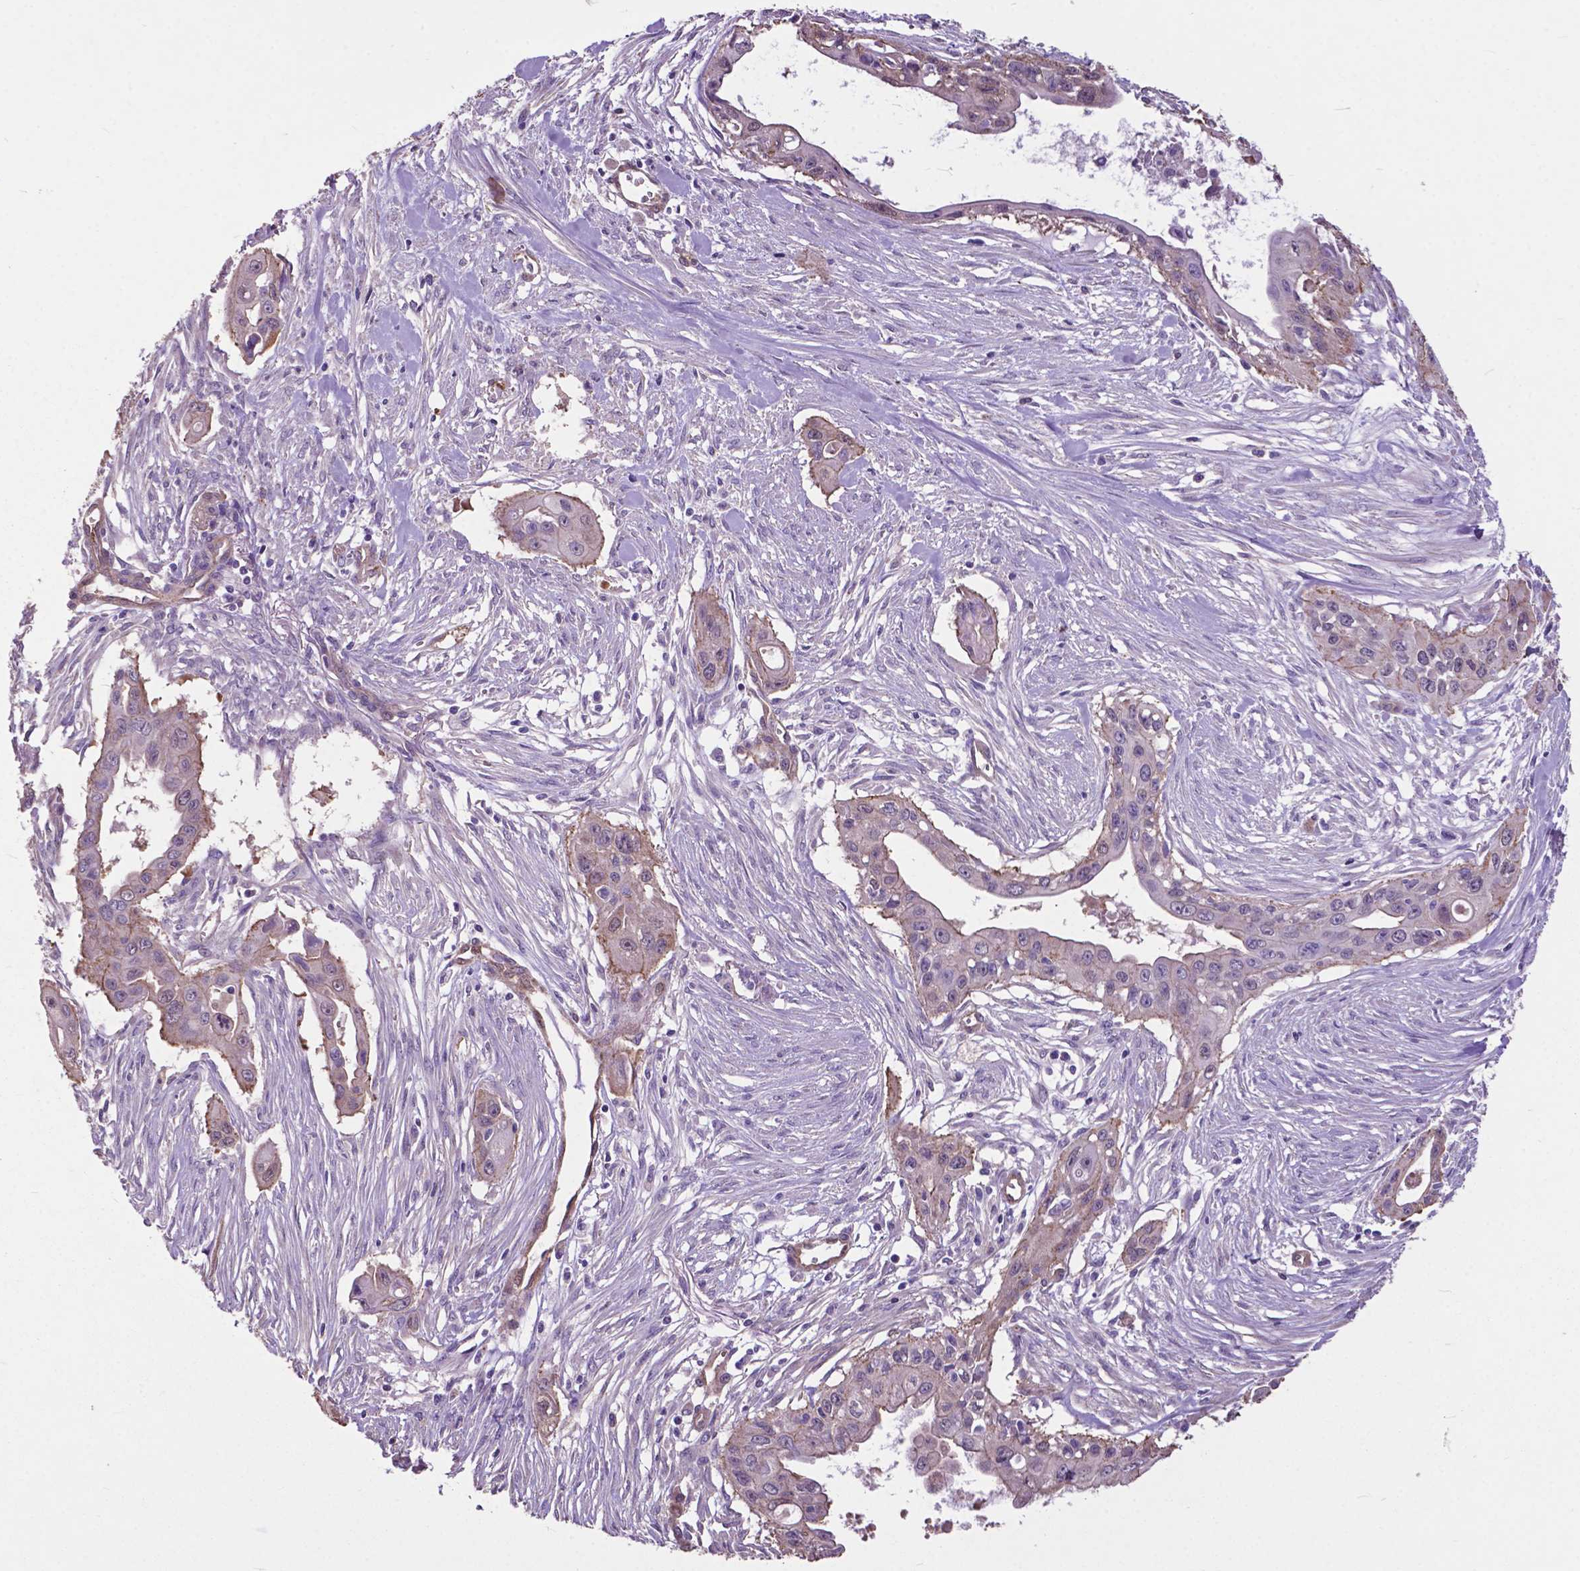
{"staining": {"intensity": "negative", "quantity": "none", "location": "none"}, "tissue": "pancreatic cancer", "cell_type": "Tumor cells", "image_type": "cancer", "snomed": [{"axis": "morphology", "description": "Adenocarcinoma, NOS"}, {"axis": "topography", "description": "Pancreas"}], "caption": "Immunohistochemistry of adenocarcinoma (pancreatic) demonstrates no positivity in tumor cells.", "gene": "PDLIM1", "patient": {"sex": "male", "age": 60}}